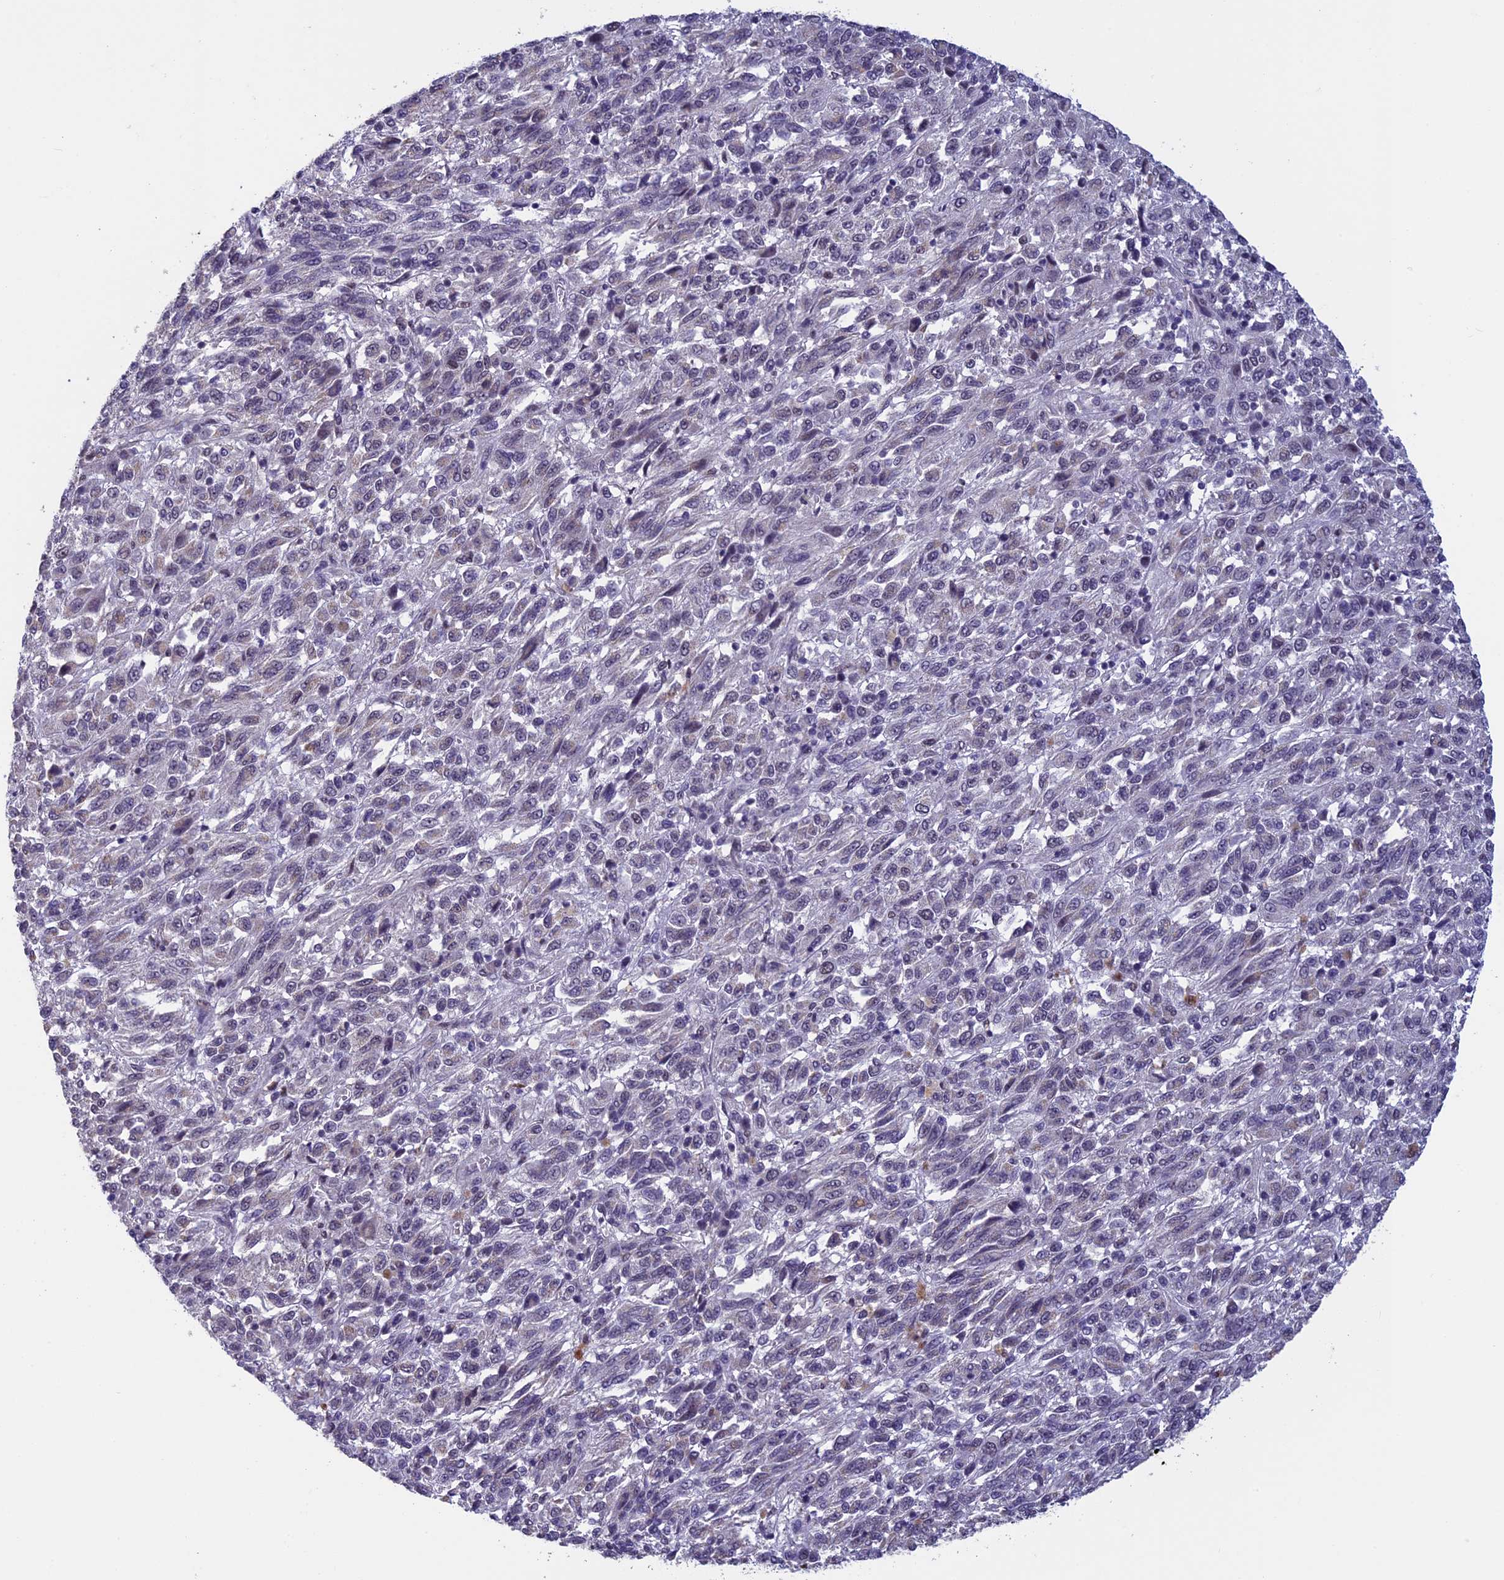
{"staining": {"intensity": "negative", "quantity": "none", "location": "none"}, "tissue": "melanoma", "cell_type": "Tumor cells", "image_type": "cancer", "snomed": [{"axis": "morphology", "description": "Malignant melanoma, Metastatic site"}, {"axis": "topography", "description": "Lung"}], "caption": "Immunohistochemical staining of human malignant melanoma (metastatic site) demonstrates no significant staining in tumor cells.", "gene": "RNF40", "patient": {"sex": "male", "age": 64}}